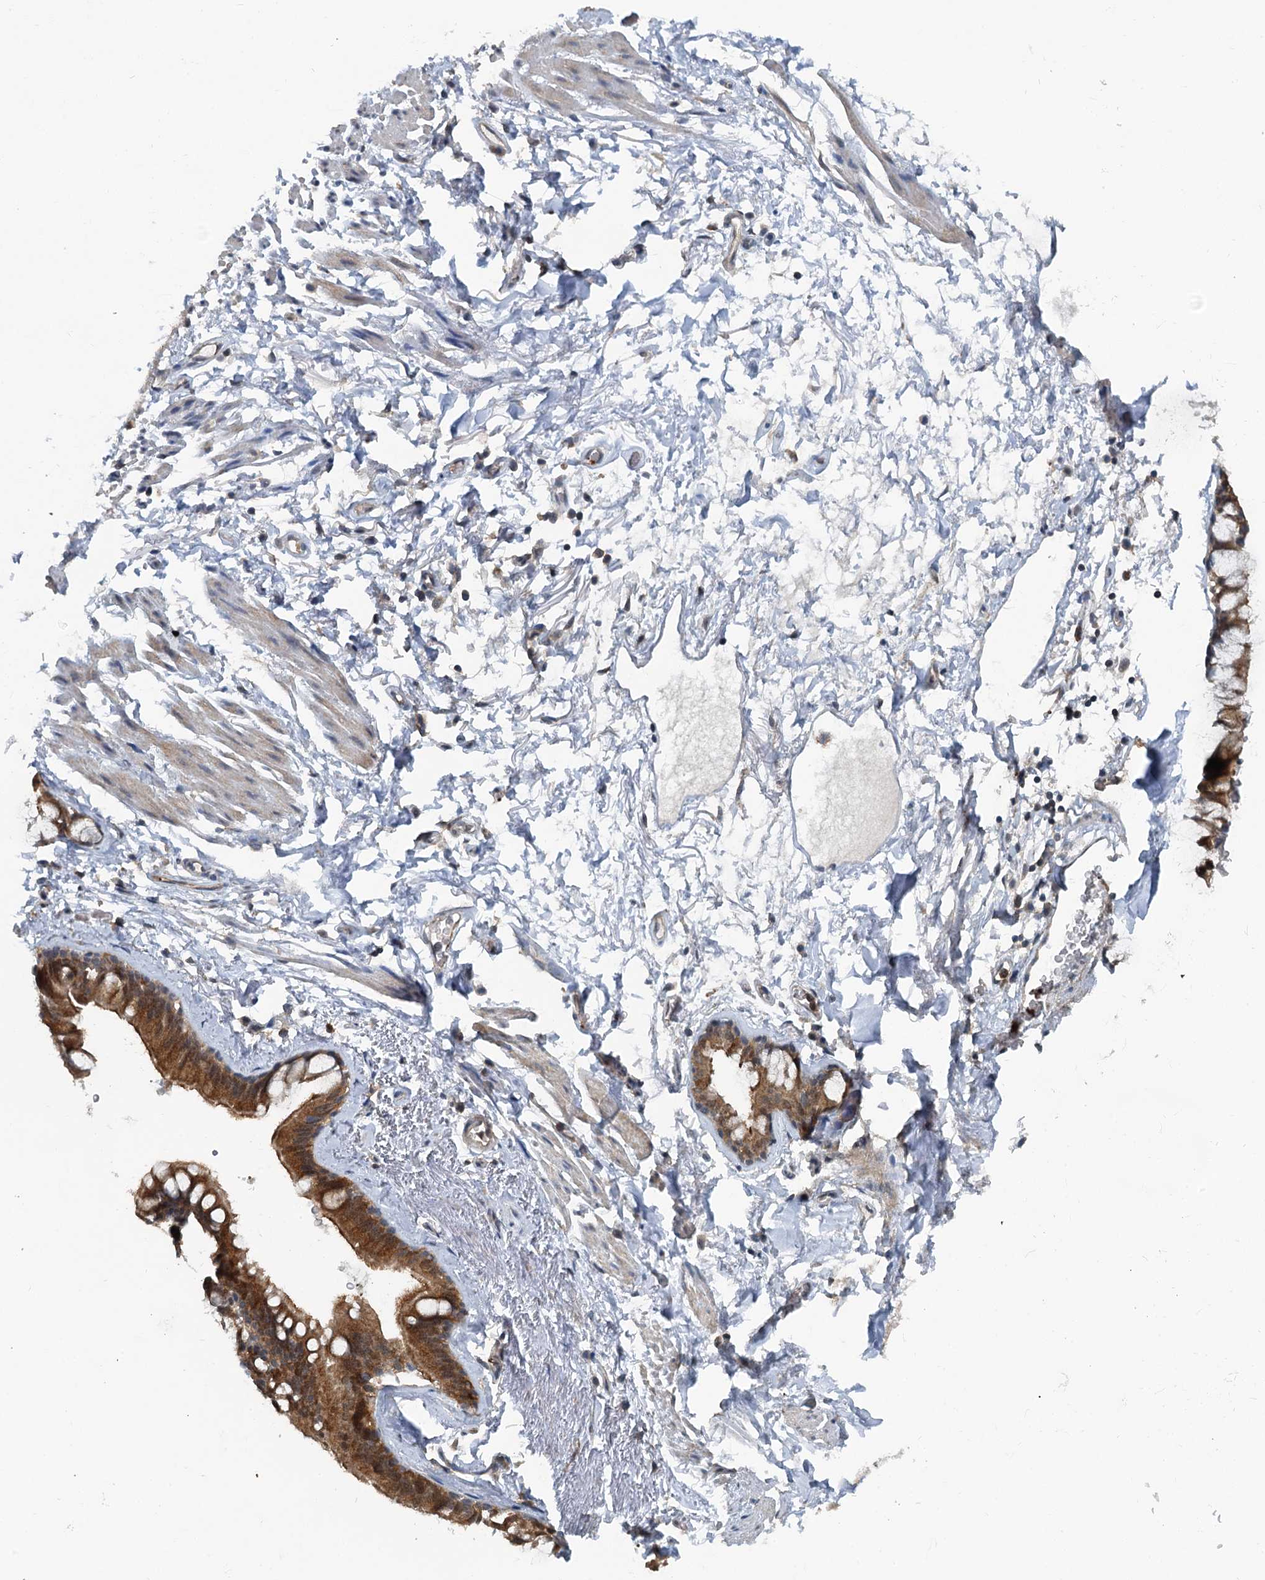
{"staining": {"intensity": "negative", "quantity": "none", "location": "none"}, "tissue": "adipose tissue", "cell_type": "Adipocytes", "image_type": "normal", "snomed": [{"axis": "morphology", "description": "Normal tissue, NOS"}, {"axis": "topography", "description": "Lymph node"}, {"axis": "topography", "description": "Bronchus"}], "caption": "Human adipose tissue stained for a protein using immunohistochemistry (IHC) displays no expression in adipocytes.", "gene": "GCLM", "patient": {"sex": "male", "age": 63}}